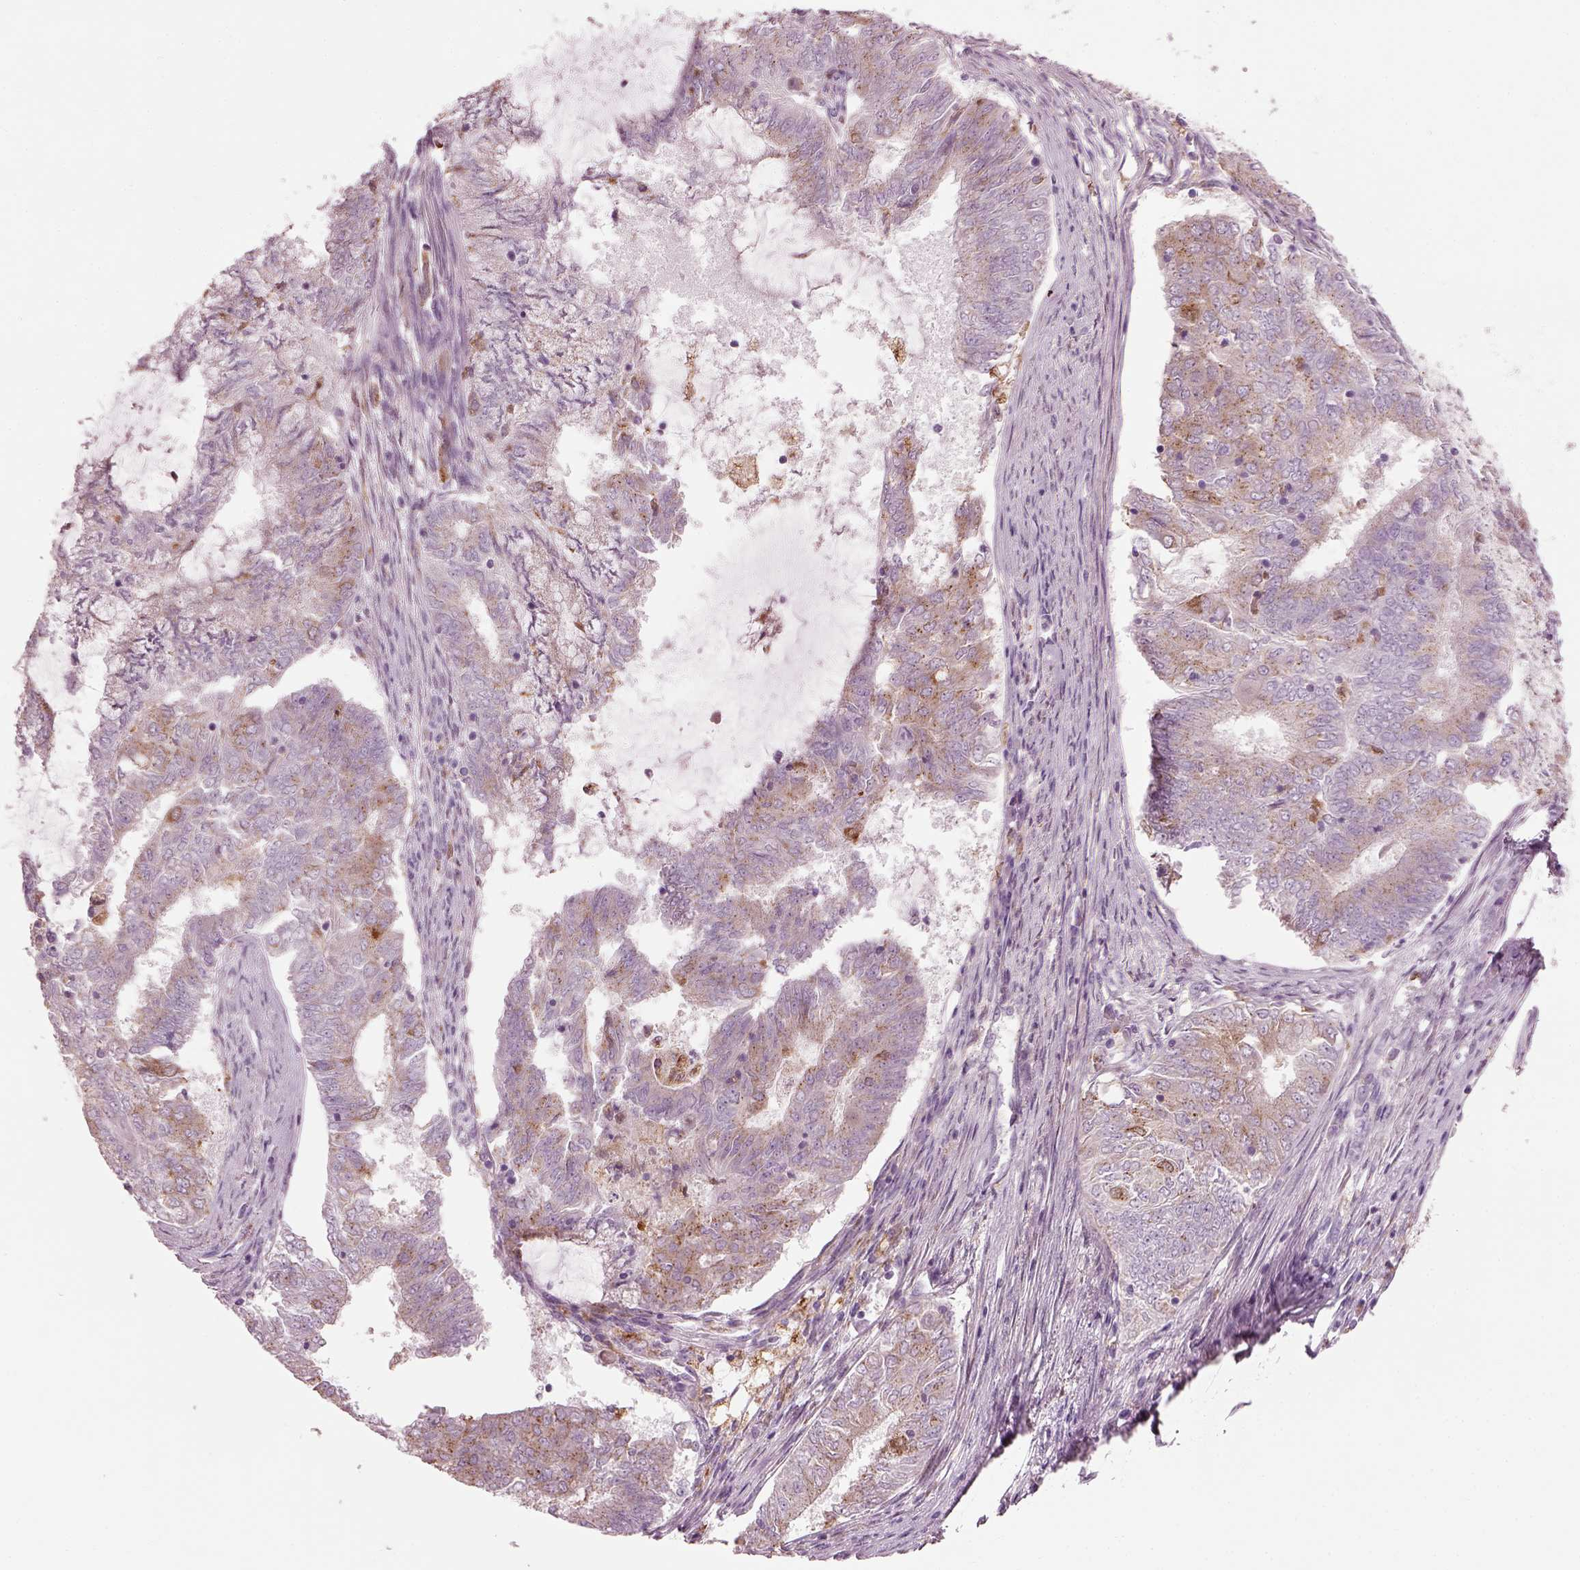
{"staining": {"intensity": "moderate", "quantity": ">75%", "location": "cytoplasmic/membranous"}, "tissue": "endometrial cancer", "cell_type": "Tumor cells", "image_type": "cancer", "snomed": [{"axis": "morphology", "description": "Adenocarcinoma, NOS"}, {"axis": "topography", "description": "Endometrium"}], "caption": "Immunohistochemistry micrograph of neoplastic tissue: human adenocarcinoma (endometrial) stained using immunohistochemistry (IHC) shows medium levels of moderate protein expression localized specifically in the cytoplasmic/membranous of tumor cells, appearing as a cytoplasmic/membranous brown color.", "gene": "TMEM231", "patient": {"sex": "female", "age": 62}}